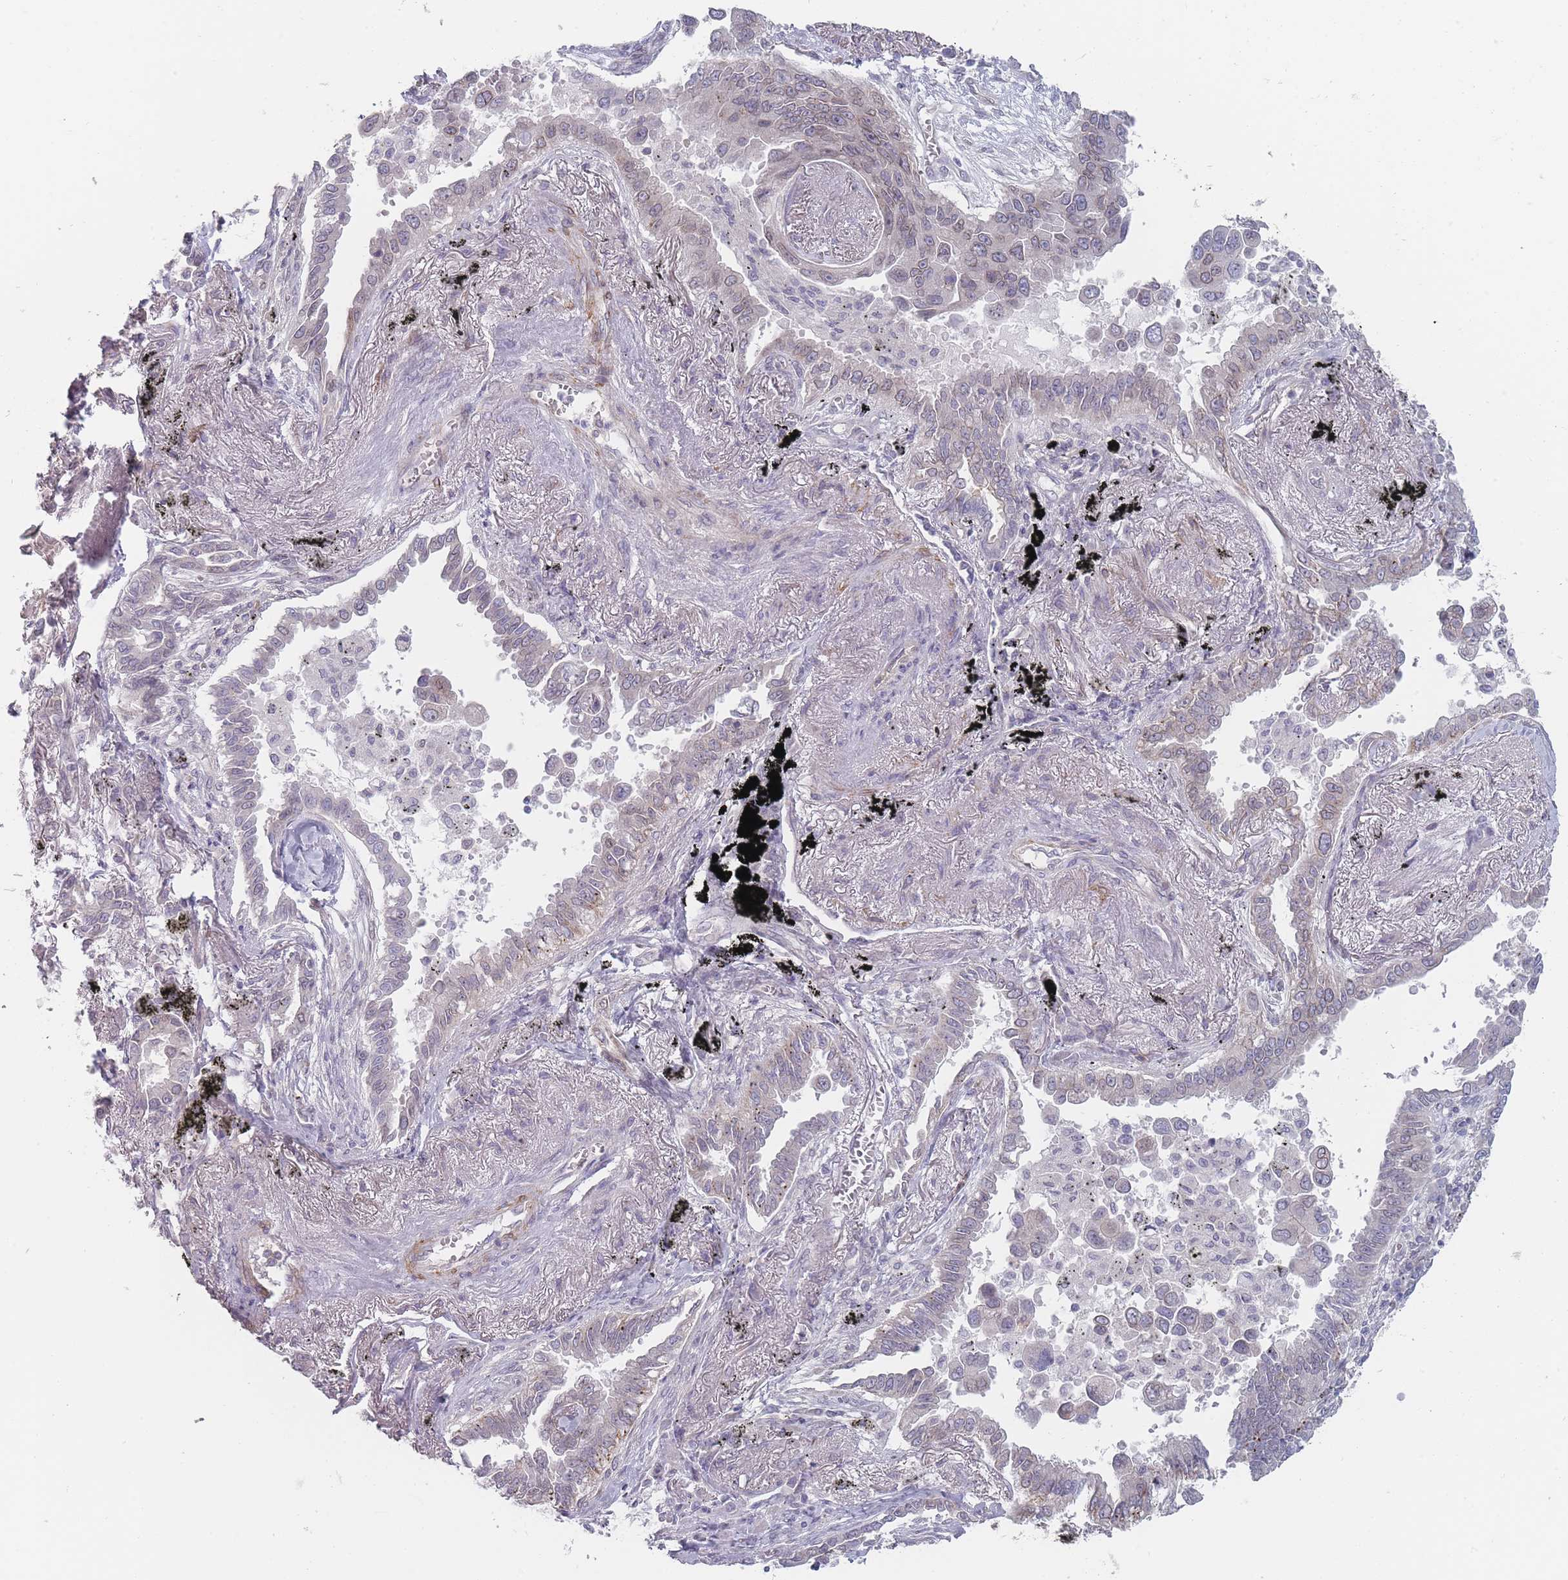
{"staining": {"intensity": "weak", "quantity": "25%-75%", "location": "nuclear"}, "tissue": "lung cancer", "cell_type": "Tumor cells", "image_type": "cancer", "snomed": [{"axis": "morphology", "description": "Adenocarcinoma, NOS"}, {"axis": "topography", "description": "Lung"}], "caption": "Lung cancer (adenocarcinoma) stained for a protein (brown) reveals weak nuclear positive positivity in approximately 25%-75% of tumor cells.", "gene": "PCDH12", "patient": {"sex": "male", "age": 67}}